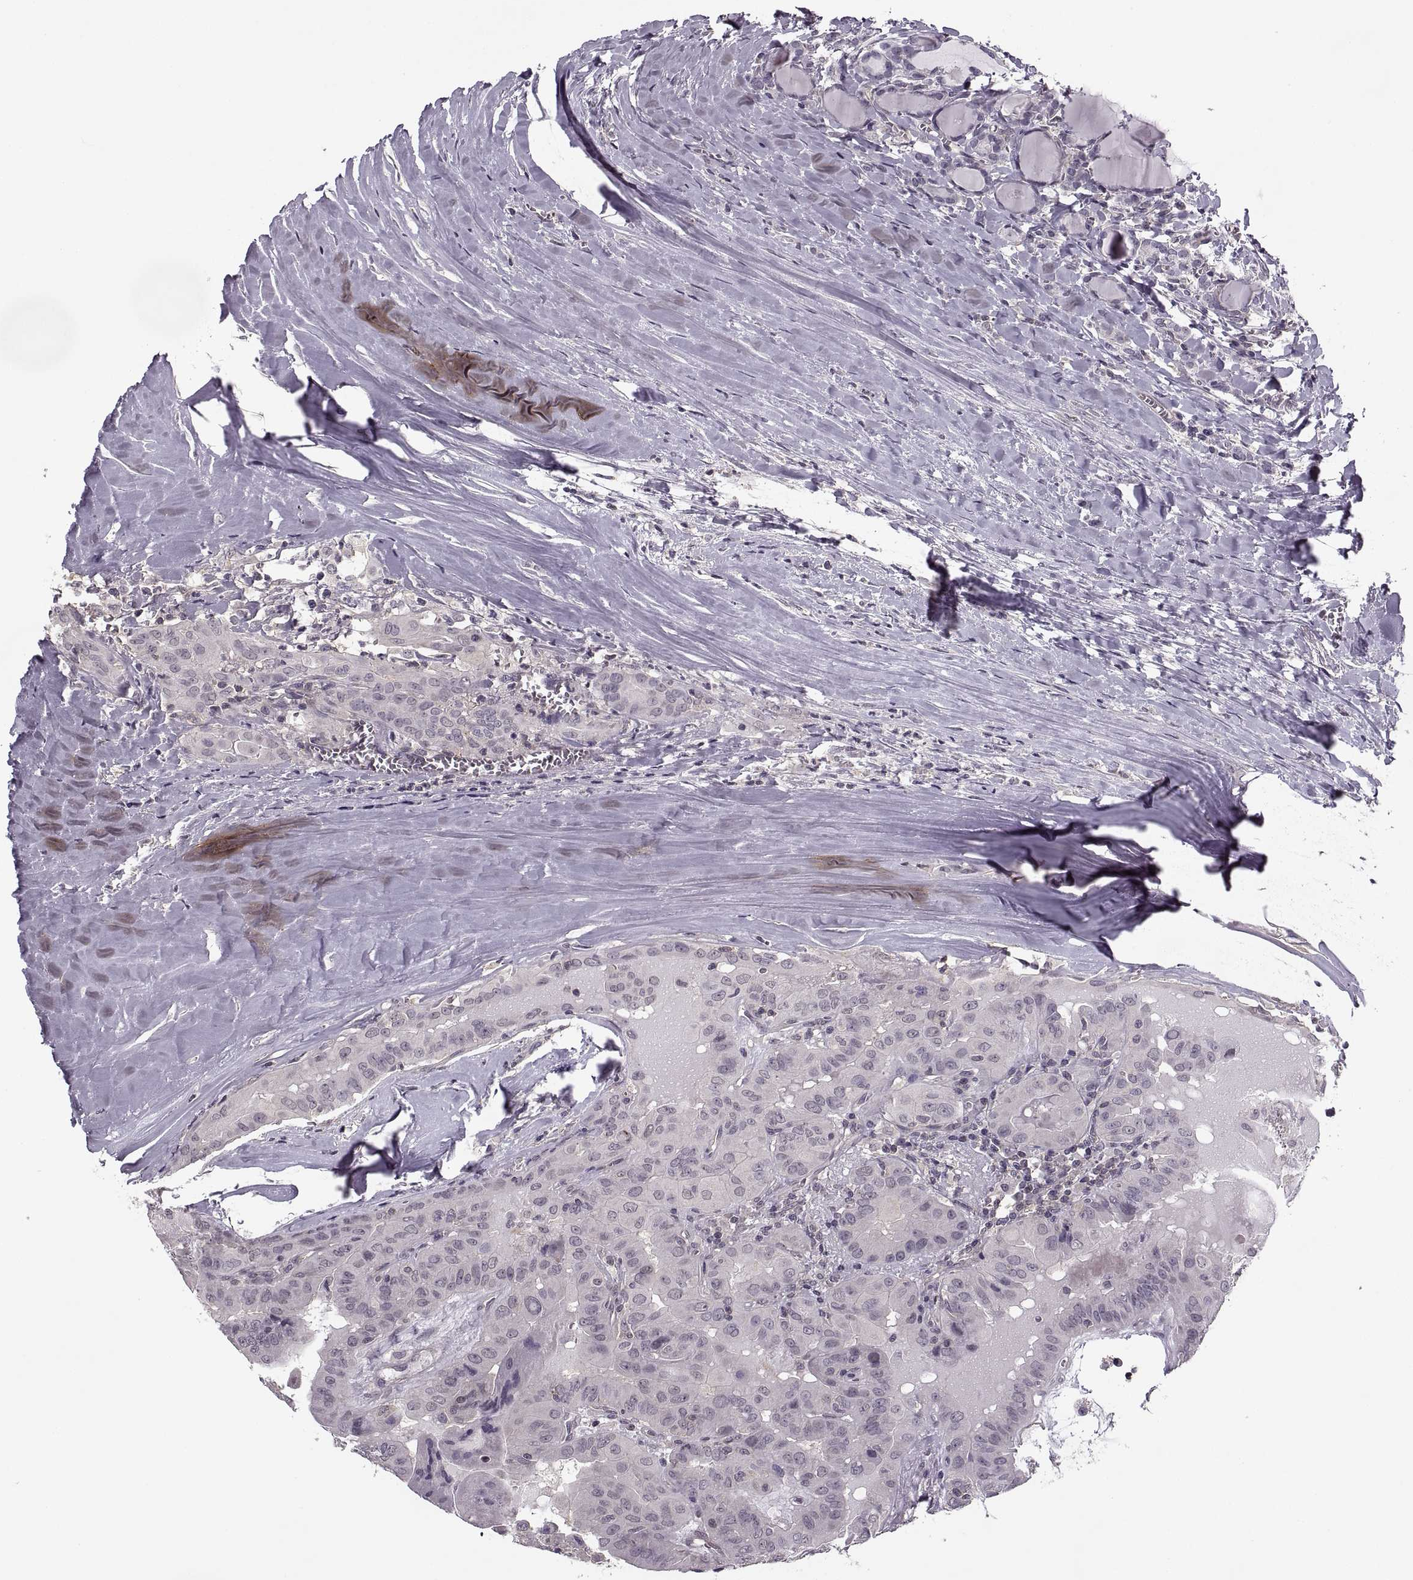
{"staining": {"intensity": "negative", "quantity": "none", "location": "none"}, "tissue": "thyroid cancer", "cell_type": "Tumor cells", "image_type": "cancer", "snomed": [{"axis": "morphology", "description": "Papillary adenocarcinoma, NOS"}, {"axis": "topography", "description": "Thyroid gland"}], "caption": "This is a histopathology image of IHC staining of papillary adenocarcinoma (thyroid), which shows no staining in tumor cells. (Immunohistochemistry, brightfield microscopy, high magnification).", "gene": "LUZP2", "patient": {"sex": "female", "age": 37}}